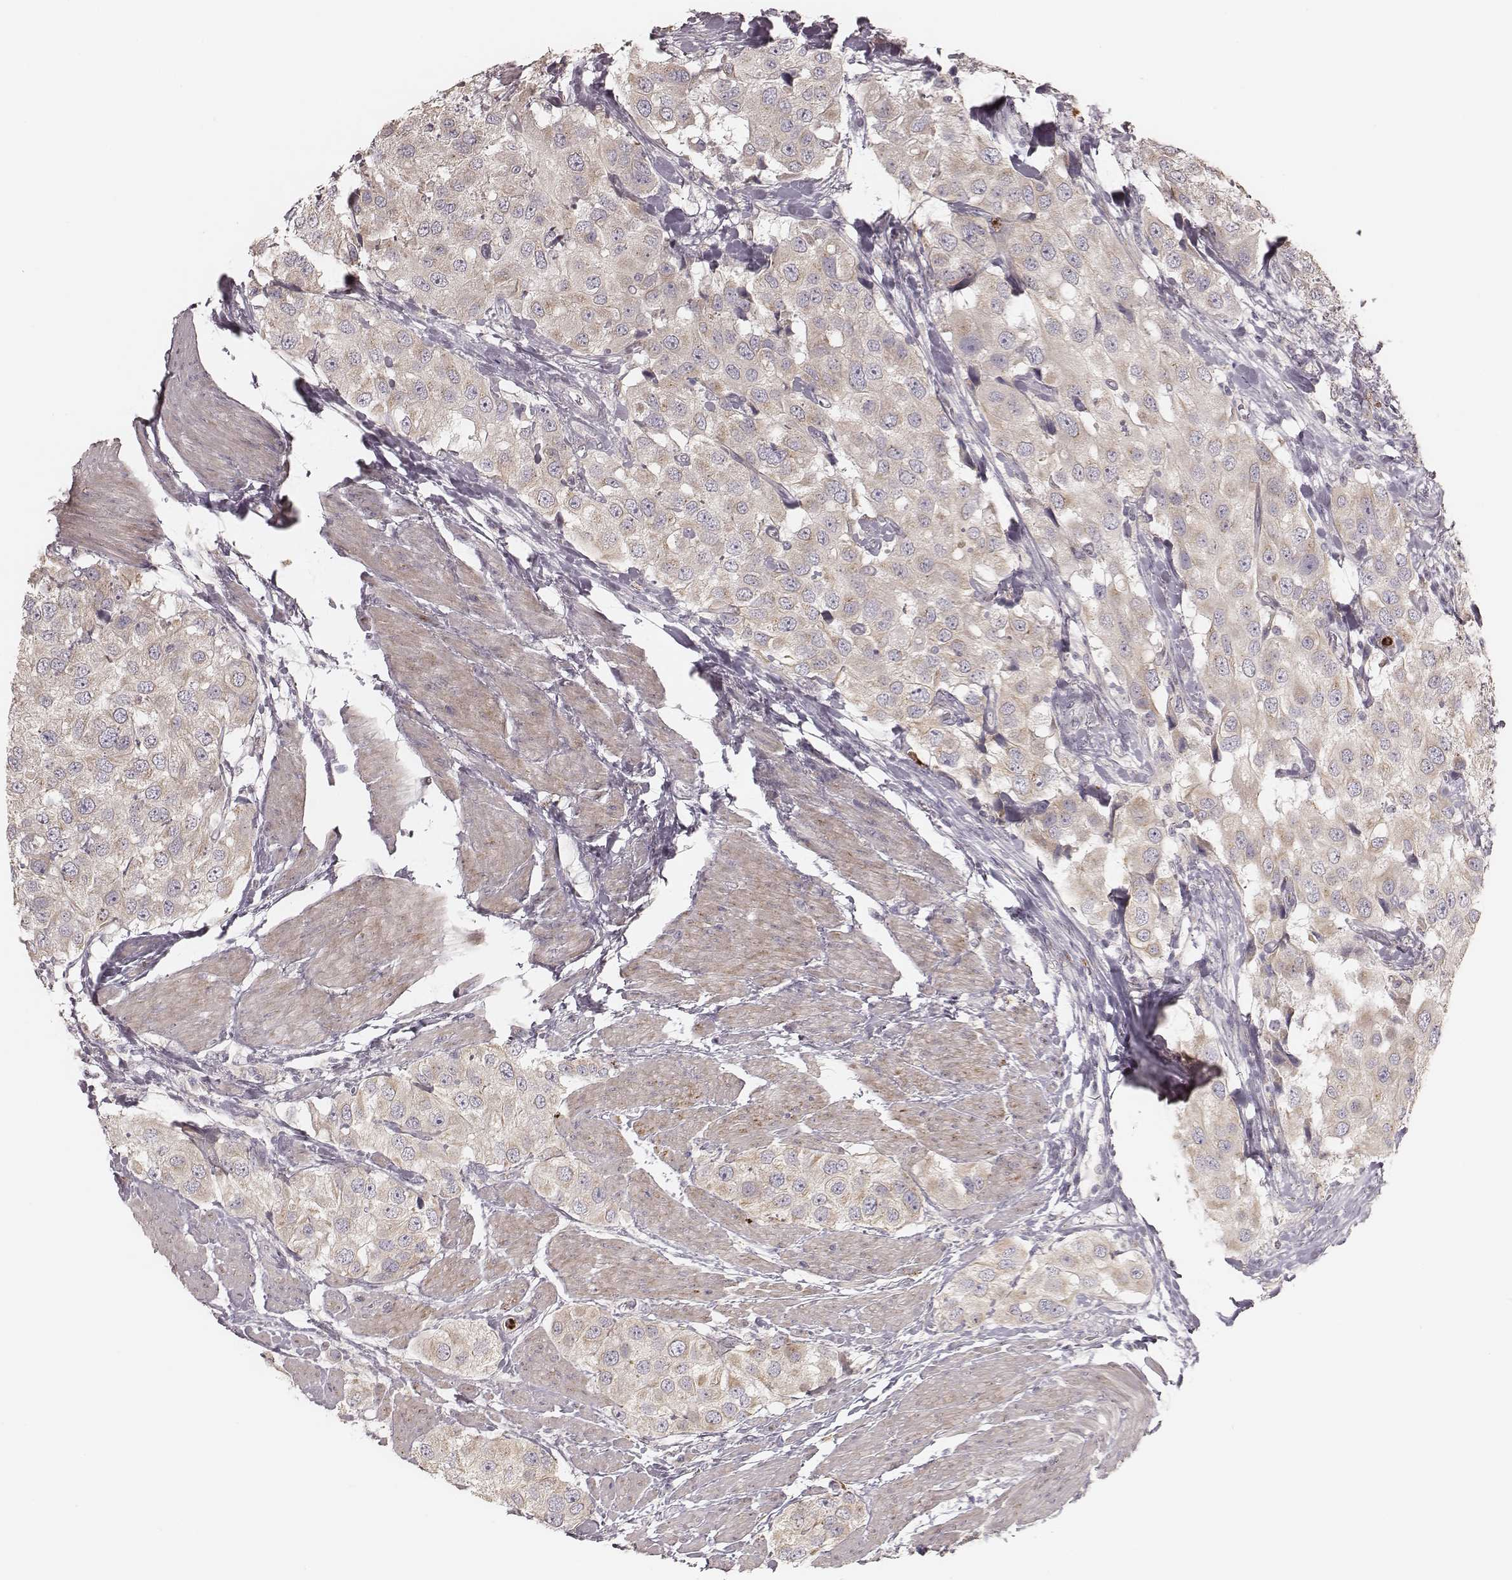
{"staining": {"intensity": "weak", "quantity": ">75%", "location": "cytoplasmic/membranous"}, "tissue": "urothelial cancer", "cell_type": "Tumor cells", "image_type": "cancer", "snomed": [{"axis": "morphology", "description": "Urothelial carcinoma, High grade"}, {"axis": "topography", "description": "Urinary bladder"}], "caption": "Protein analysis of urothelial cancer tissue exhibits weak cytoplasmic/membranous staining in approximately >75% of tumor cells. The staining is performed using DAB brown chromogen to label protein expression. The nuclei are counter-stained blue using hematoxylin.", "gene": "ABCA7", "patient": {"sex": "female", "age": 64}}